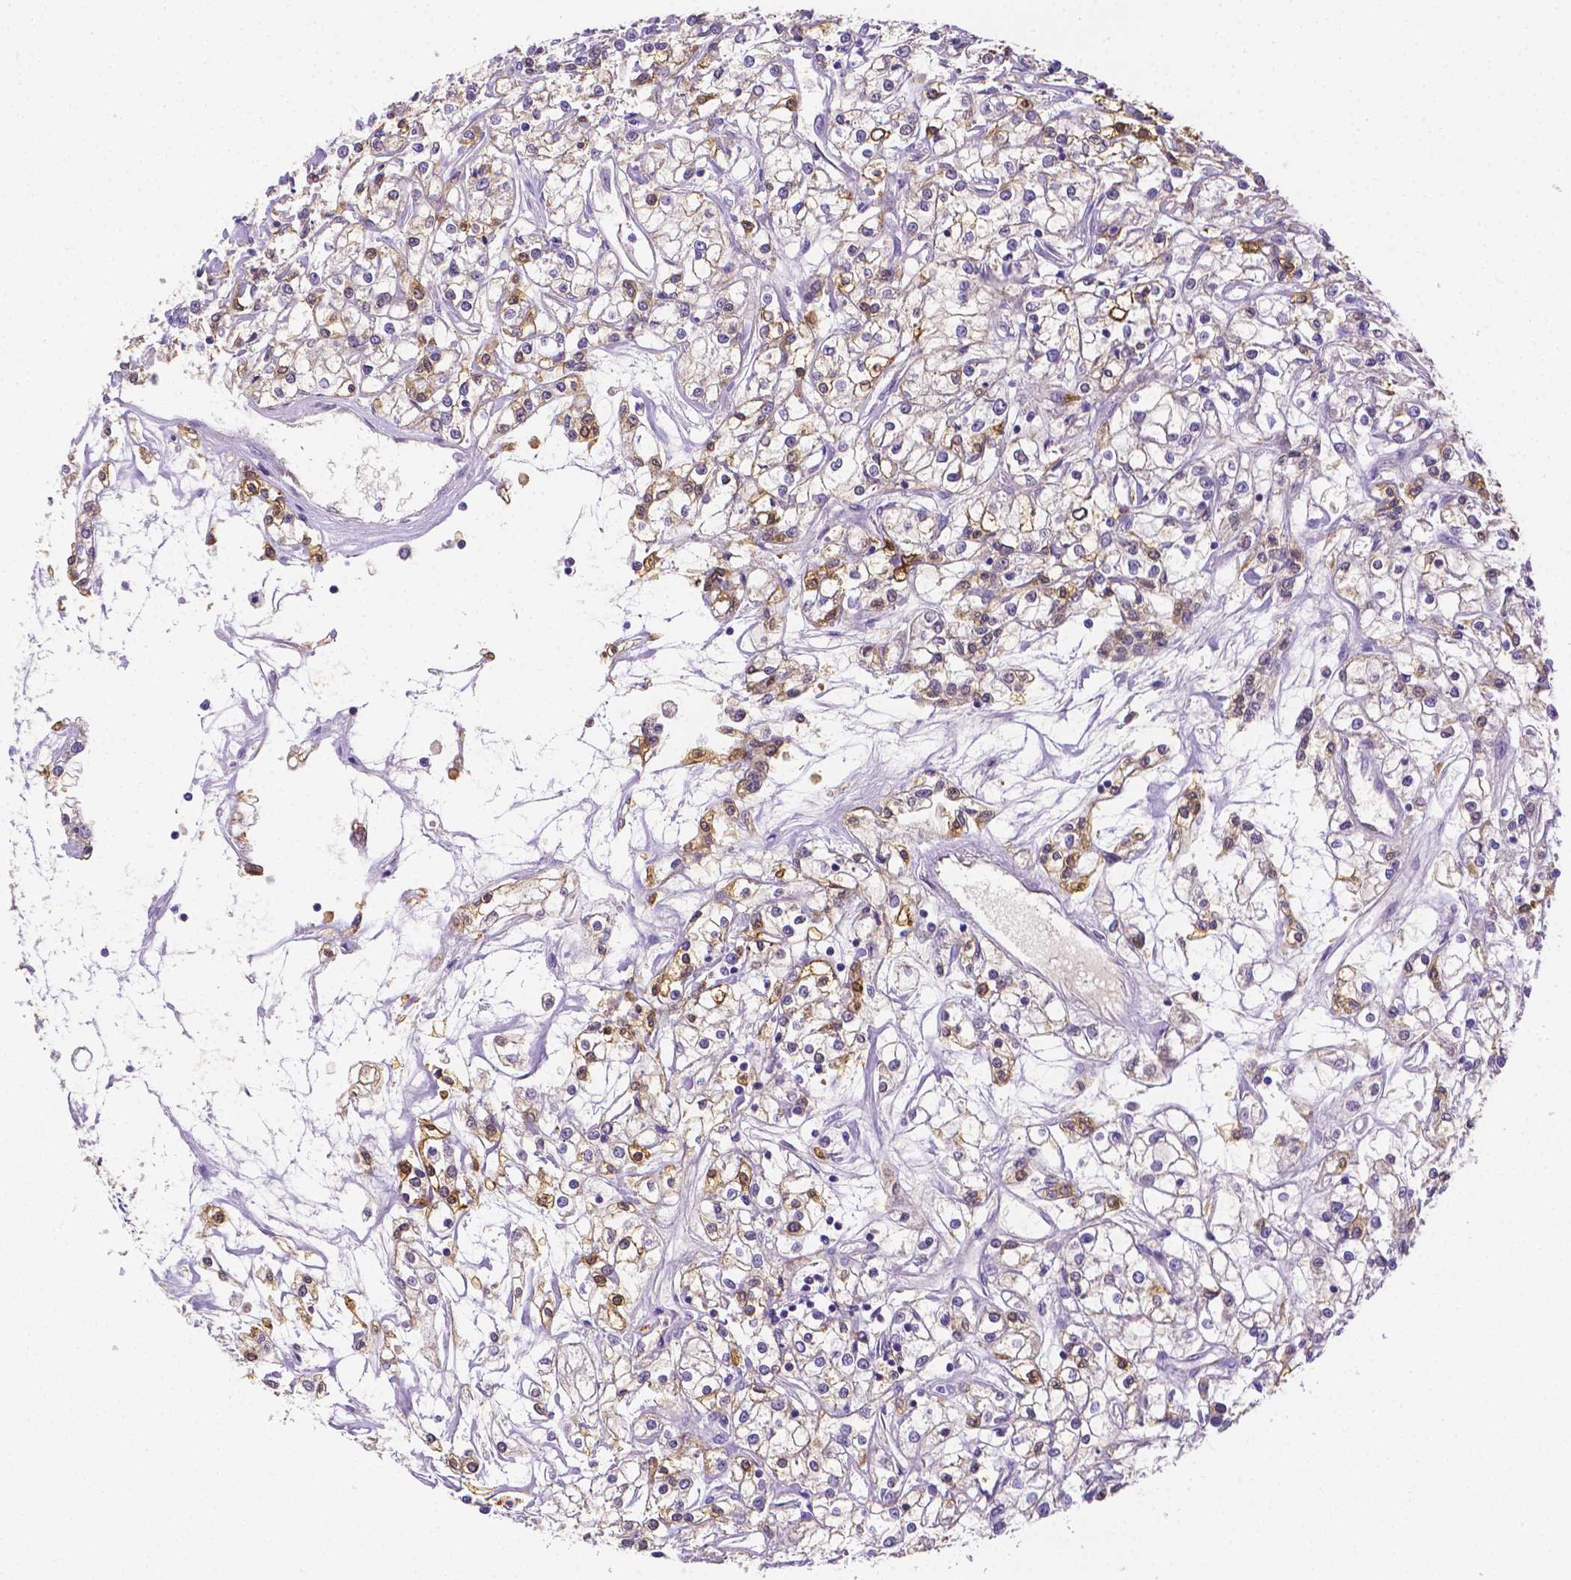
{"staining": {"intensity": "moderate", "quantity": "25%-75%", "location": "cytoplasmic/membranous"}, "tissue": "renal cancer", "cell_type": "Tumor cells", "image_type": "cancer", "snomed": [{"axis": "morphology", "description": "Adenocarcinoma, NOS"}, {"axis": "topography", "description": "Kidney"}], "caption": "An immunohistochemistry image of tumor tissue is shown. Protein staining in brown shows moderate cytoplasmic/membranous positivity in renal cancer (adenocarcinoma) within tumor cells.", "gene": "NXPH2", "patient": {"sex": "female", "age": 59}}